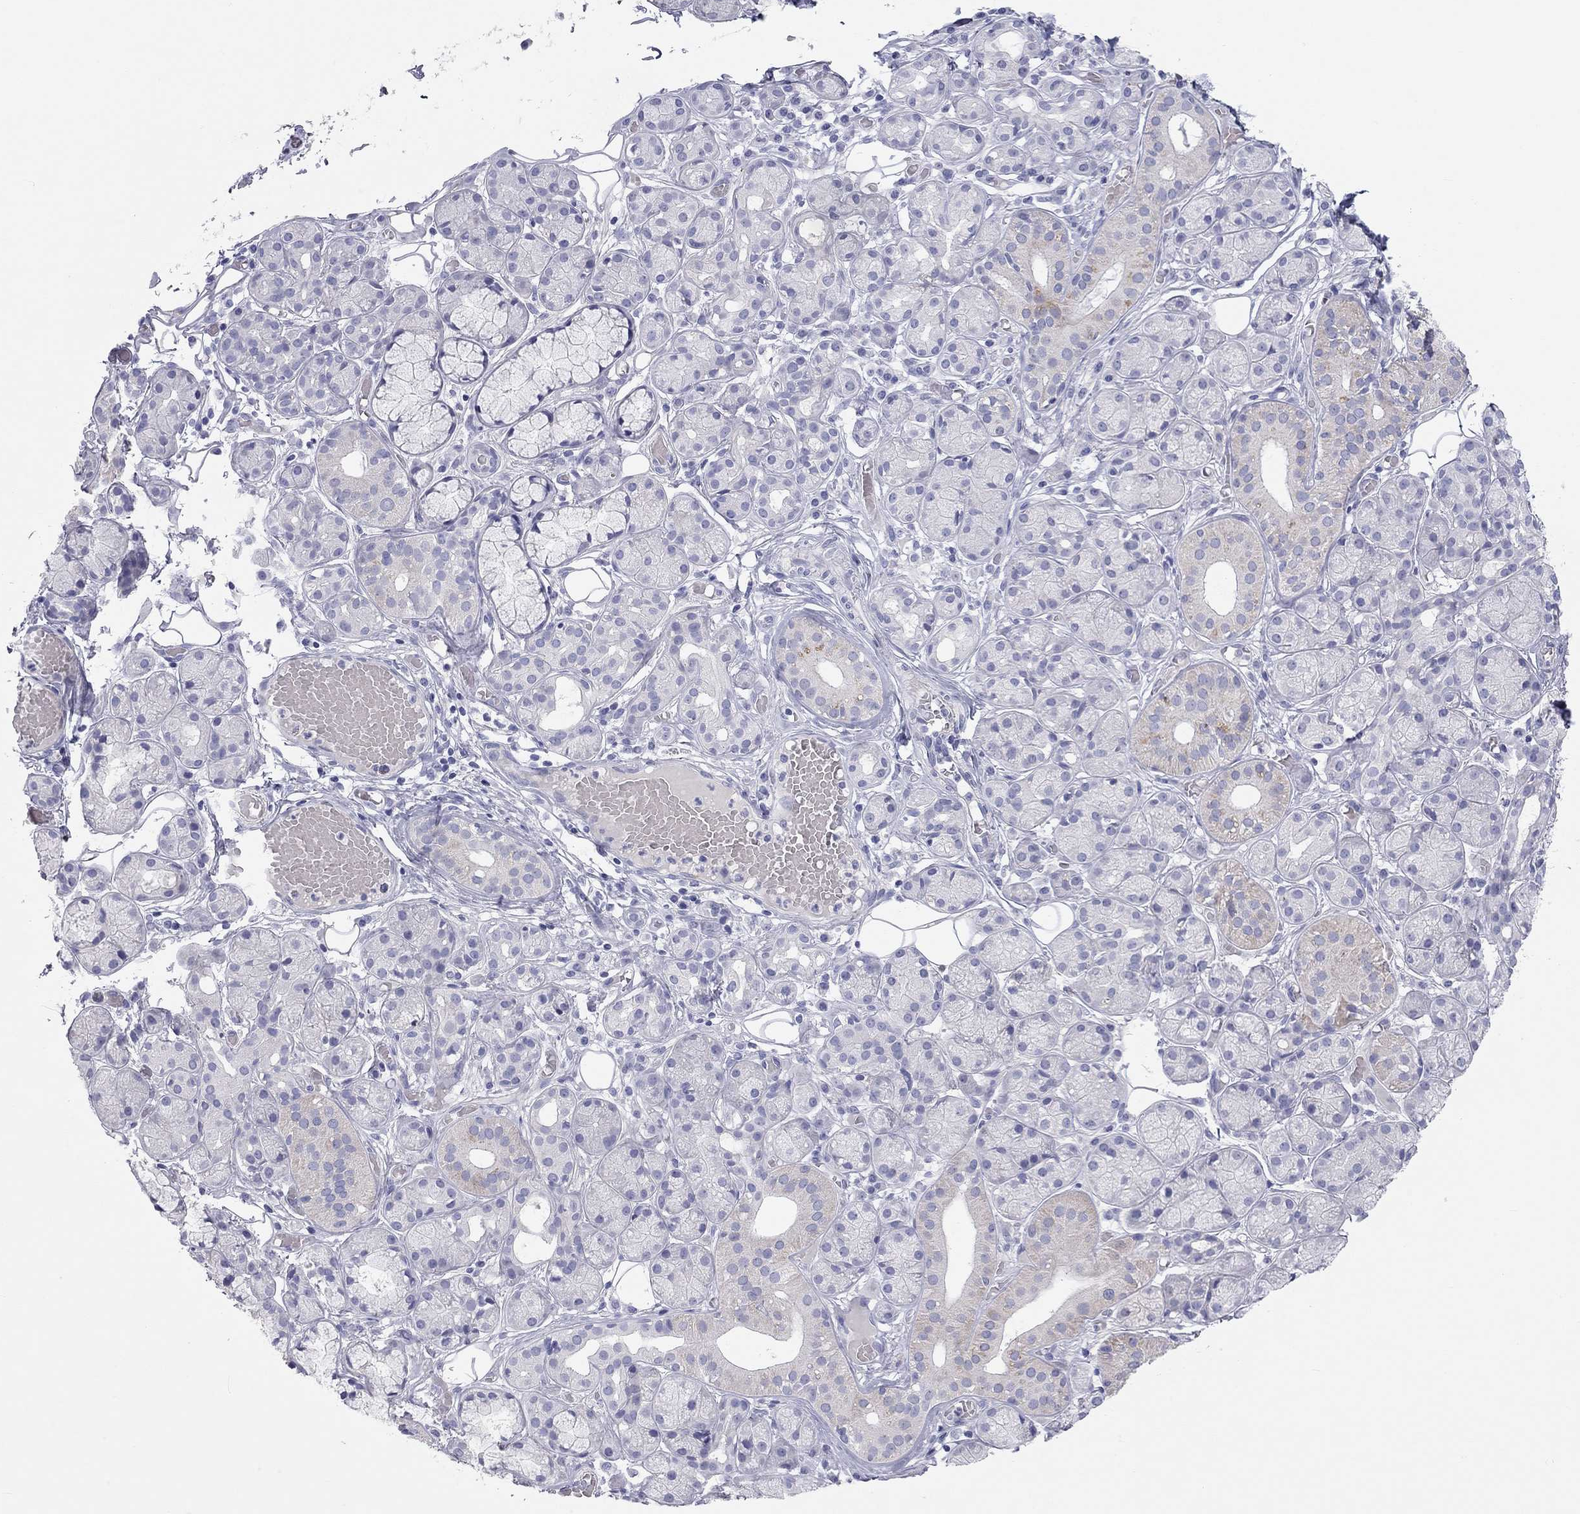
{"staining": {"intensity": "negative", "quantity": "none", "location": "none"}, "tissue": "salivary gland", "cell_type": "Glandular cells", "image_type": "normal", "snomed": [{"axis": "morphology", "description": "Normal tissue, NOS"}, {"axis": "topography", "description": "Salivary gland"}, {"axis": "topography", "description": "Peripheral nerve tissue"}], "caption": "A high-resolution micrograph shows IHC staining of normal salivary gland, which reveals no significant staining in glandular cells. (Stains: DAB (3,3'-diaminobenzidine) IHC with hematoxylin counter stain, Microscopy: brightfield microscopy at high magnification).", "gene": "PCDHGC5", "patient": {"sex": "male", "age": 71}}